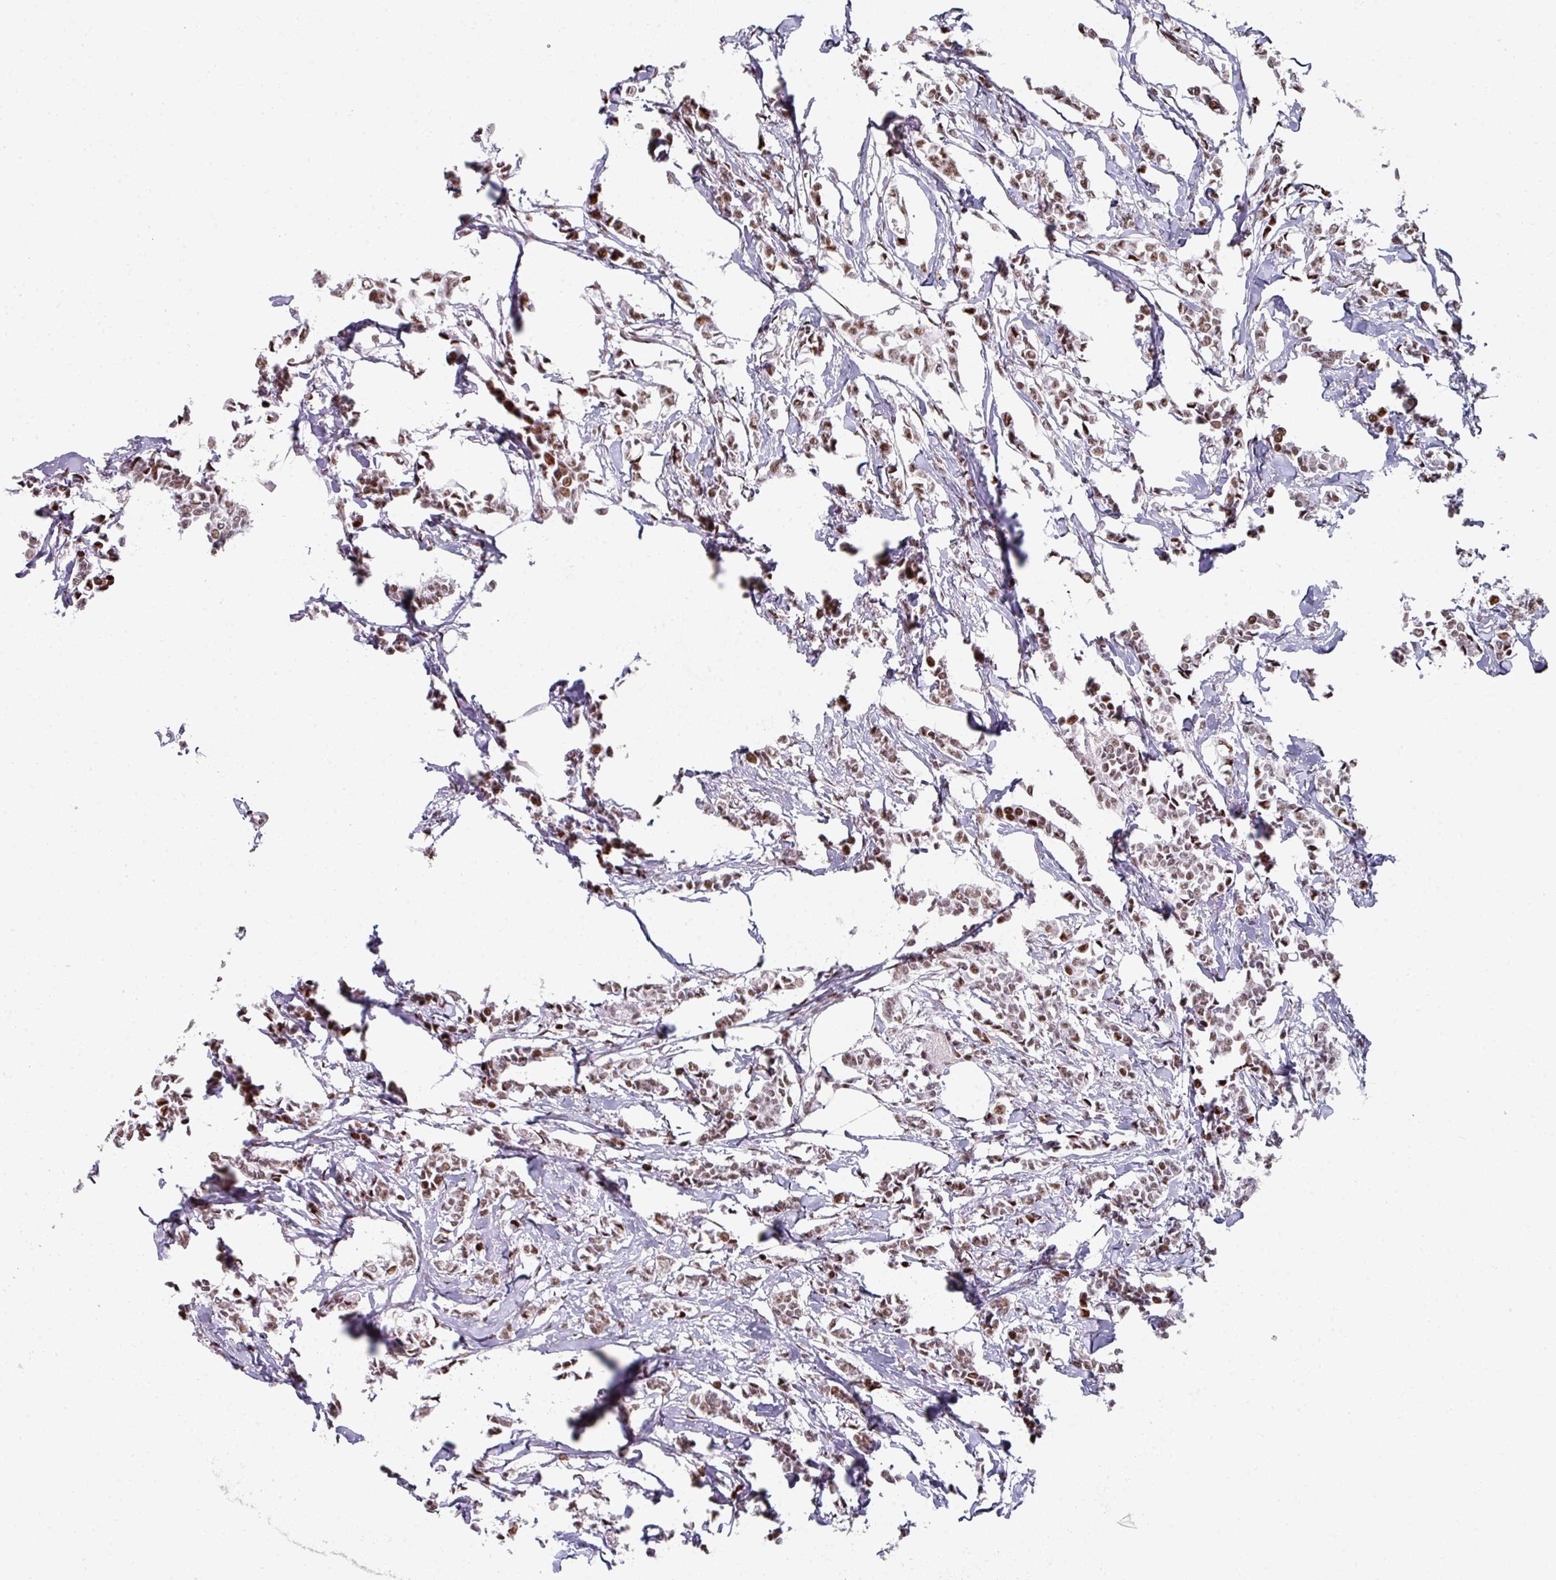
{"staining": {"intensity": "moderate", "quantity": ">75%", "location": "nuclear"}, "tissue": "breast cancer", "cell_type": "Tumor cells", "image_type": "cancer", "snomed": [{"axis": "morphology", "description": "Duct carcinoma"}, {"axis": "topography", "description": "Breast"}], "caption": "Human breast invasive ductal carcinoma stained for a protein (brown) exhibits moderate nuclear positive positivity in approximately >75% of tumor cells.", "gene": "SF3B5", "patient": {"sex": "female", "age": 41}}